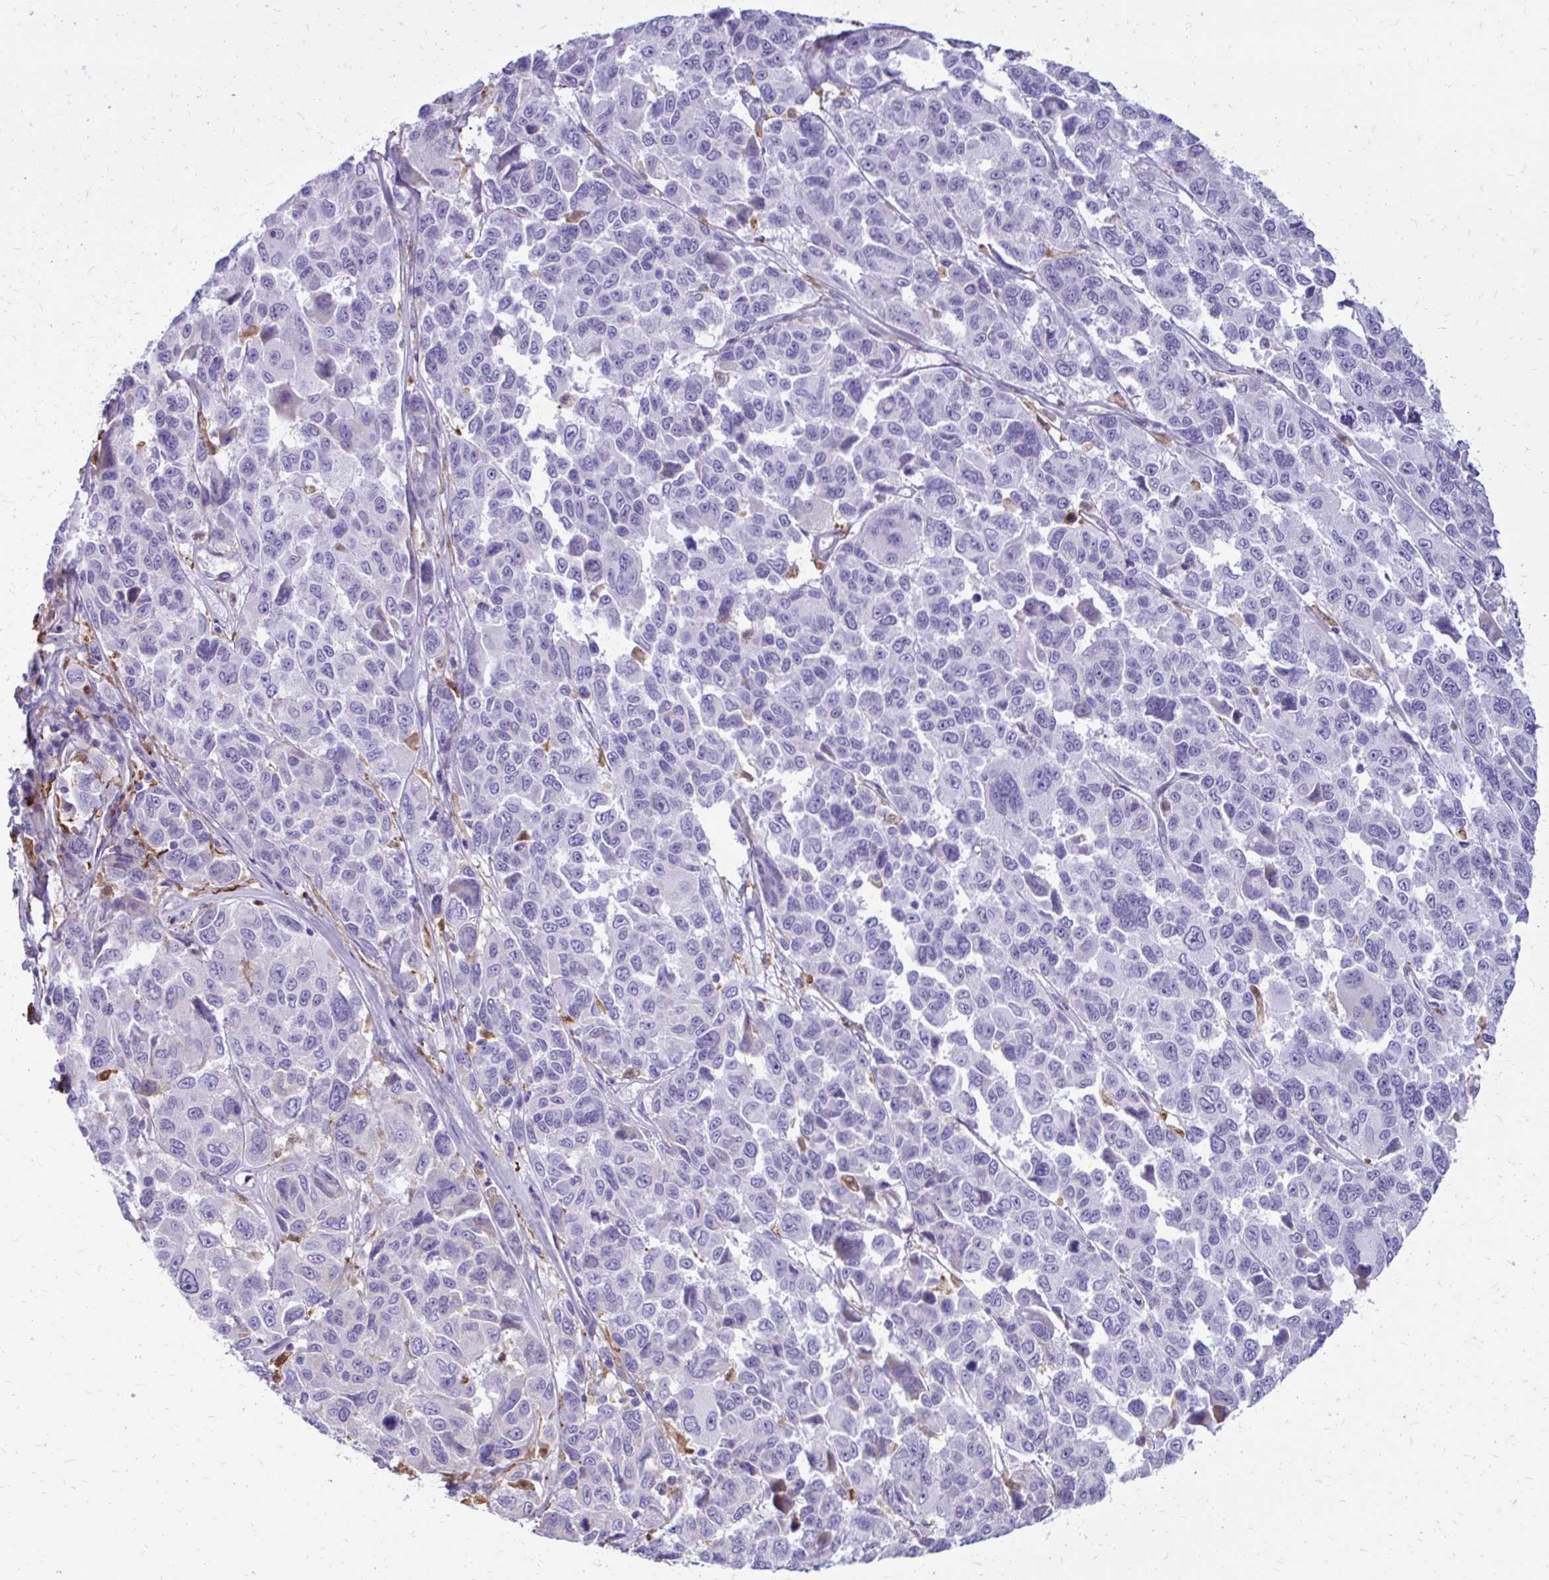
{"staining": {"intensity": "negative", "quantity": "none", "location": "none"}, "tissue": "melanoma", "cell_type": "Tumor cells", "image_type": "cancer", "snomed": [{"axis": "morphology", "description": "Malignant melanoma, NOS"}, {"axis": "topography", "description": "Skin"}], "caption": "Tumor cells show no significant protein expression in melanoma.", "gene": "SIGLEC11", "patient": {"sex": "female", "age": 66}}